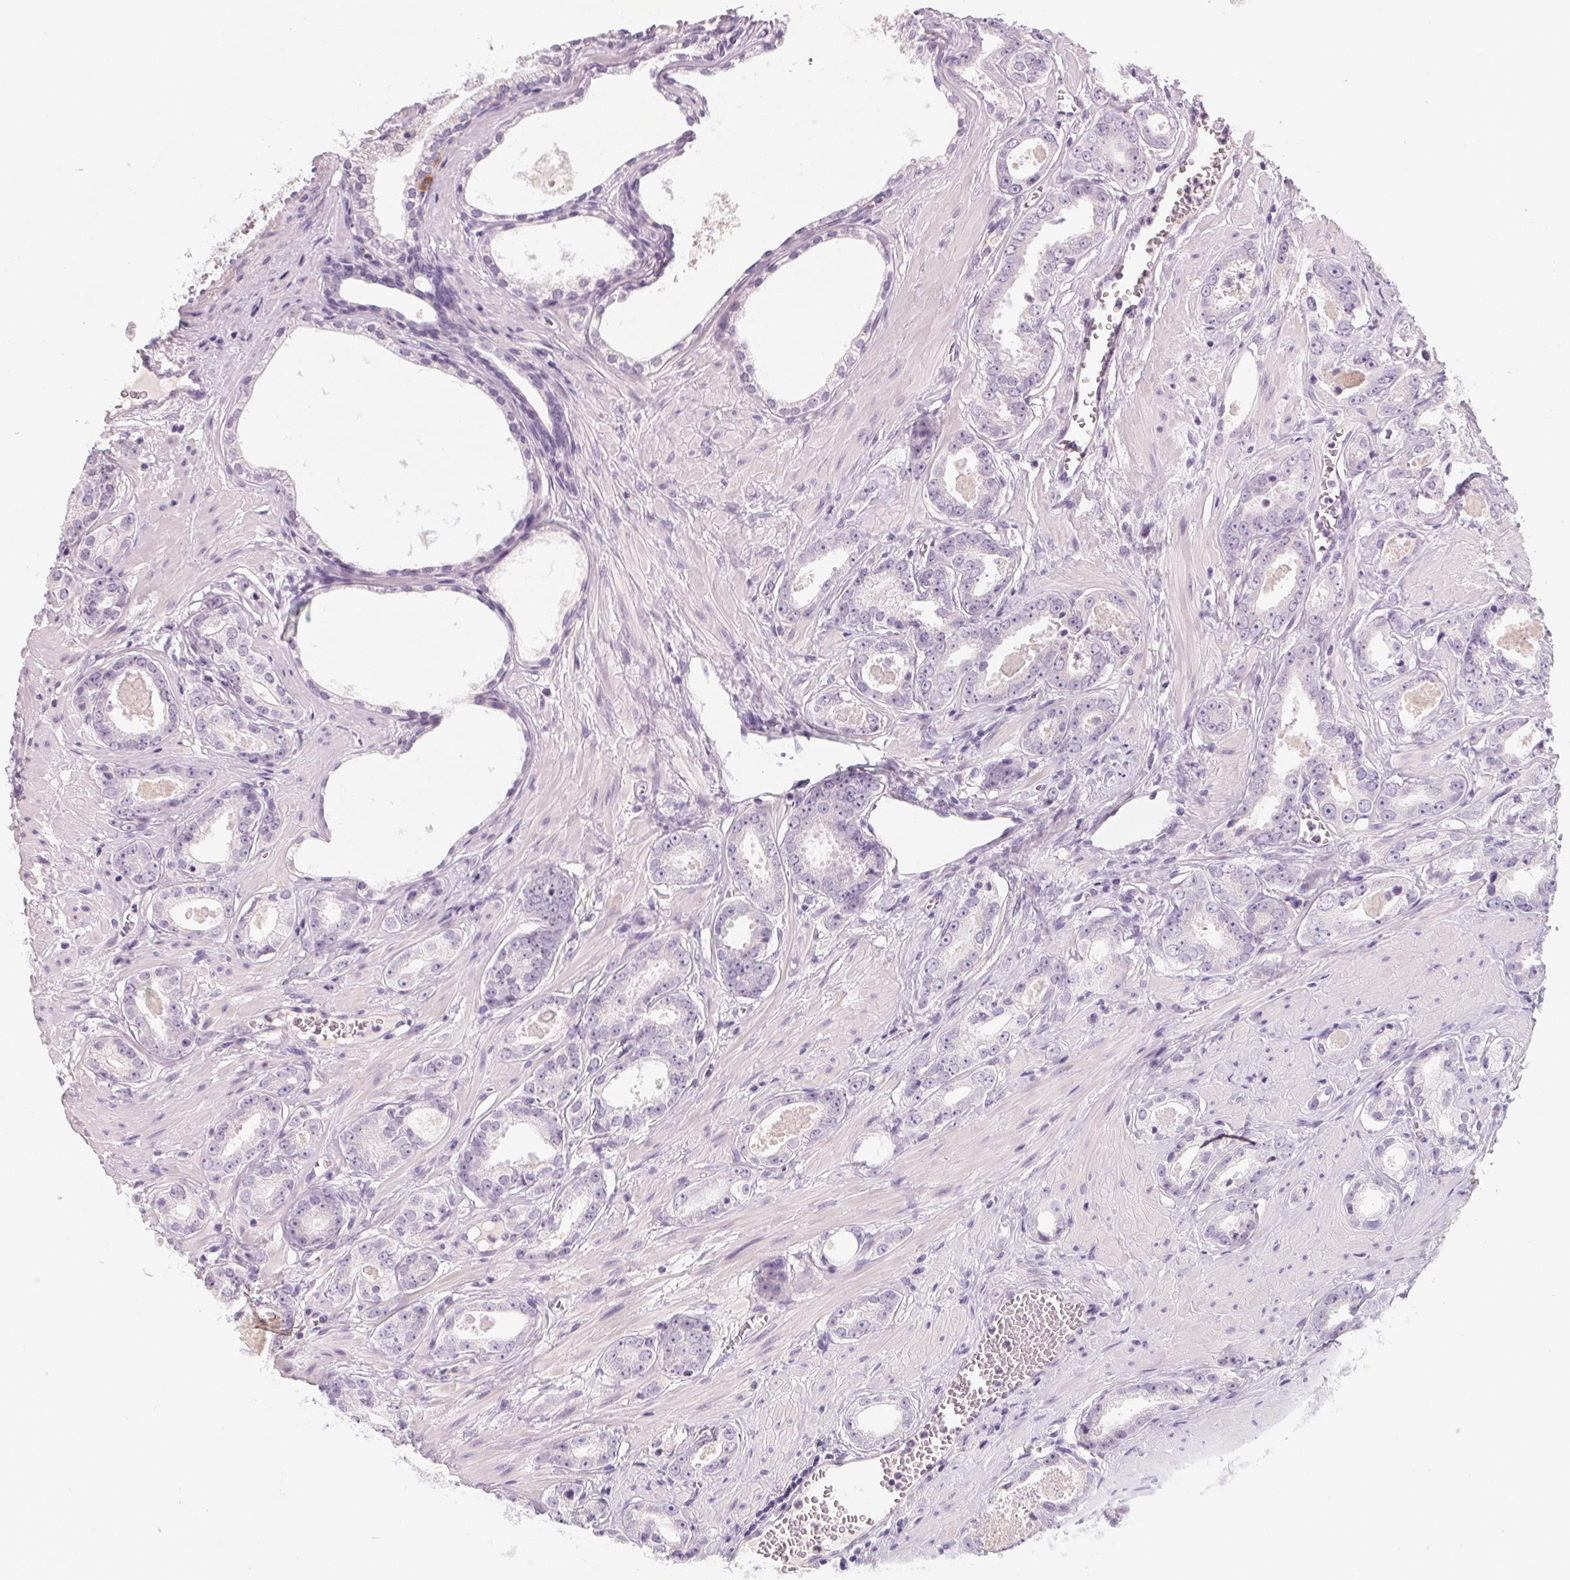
{"staining": {"intensity": "negative", "quantity": "none", "location": "none"}, "tissue": "prostate cancer", "cell_type": "Tumor cells", "image_type": "cancer", "snomed": [{"axis": "morphology", "description": "Adenocarcinoma, Low grade"}, {"axis": "topography", "description": "Prostate"}], "caption": "Tumor cells are negative for brown protein staining in prostate cancer.", "gene": "RPTN", "patient": {"sex": "male", "age": 64}}